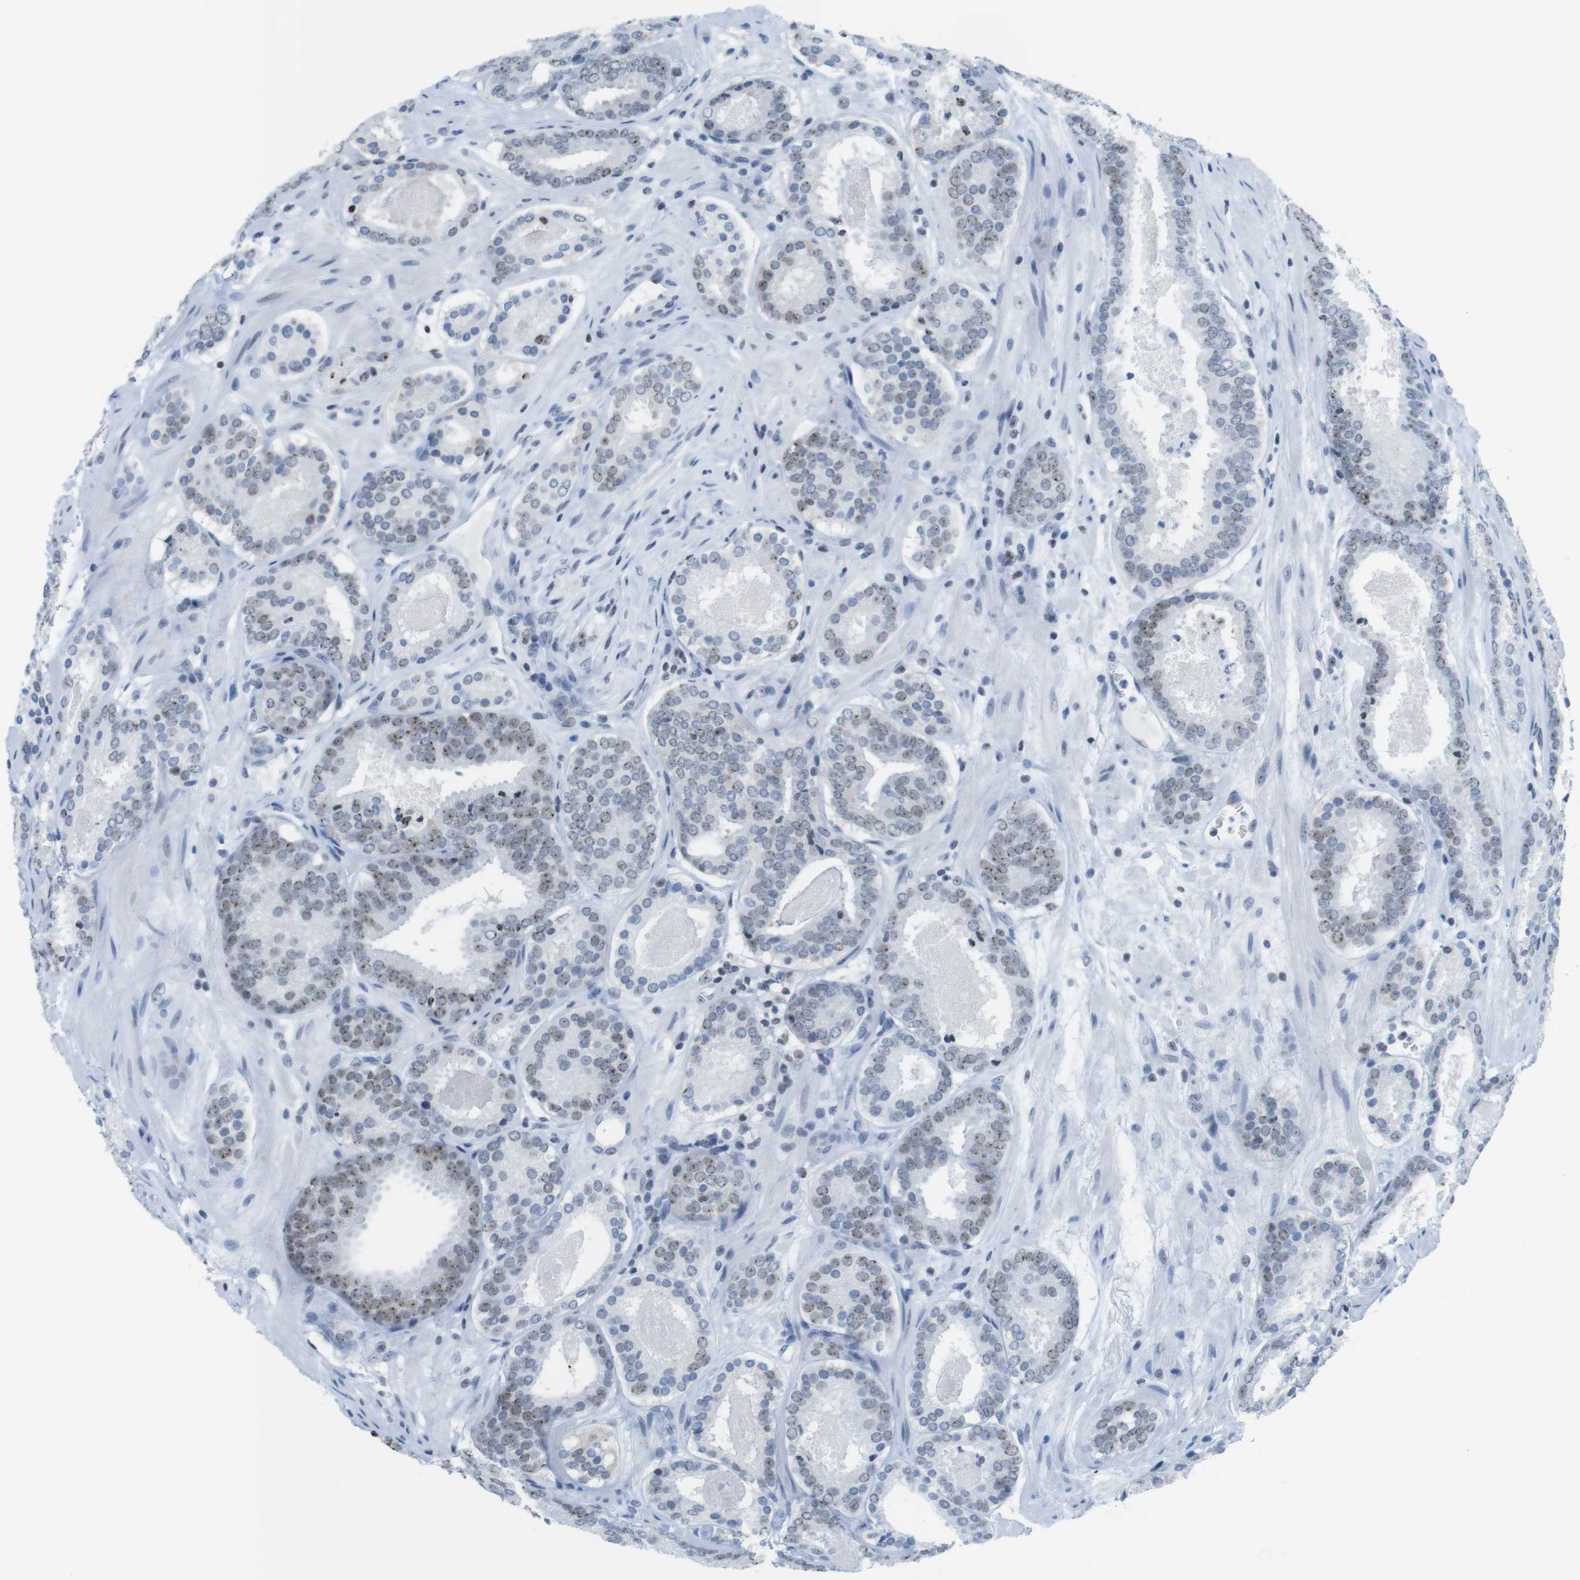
{"staining": {"intensity": "weak", "quantity": ">75%", "location": "nuclear"}, "tissue": "prostate cancer", "cell_type": "Tumor cells", "image_type": "cancer", "snomed": [{"axis": "morphology", "description": "Adenocarcinoma, Low grade"}, {"axis": "topography", "description": "Prostate"}], "caption": "Immunohistochemistry histopathology image of prostate adenocarcinoma (low-grade) stained for a protein (brown), which demonstrates low levels of weak nuclear staining in approximately >75% of tumor cells.", "gene": "NIFK", "patient": {"sex": "male", "age": 69}}